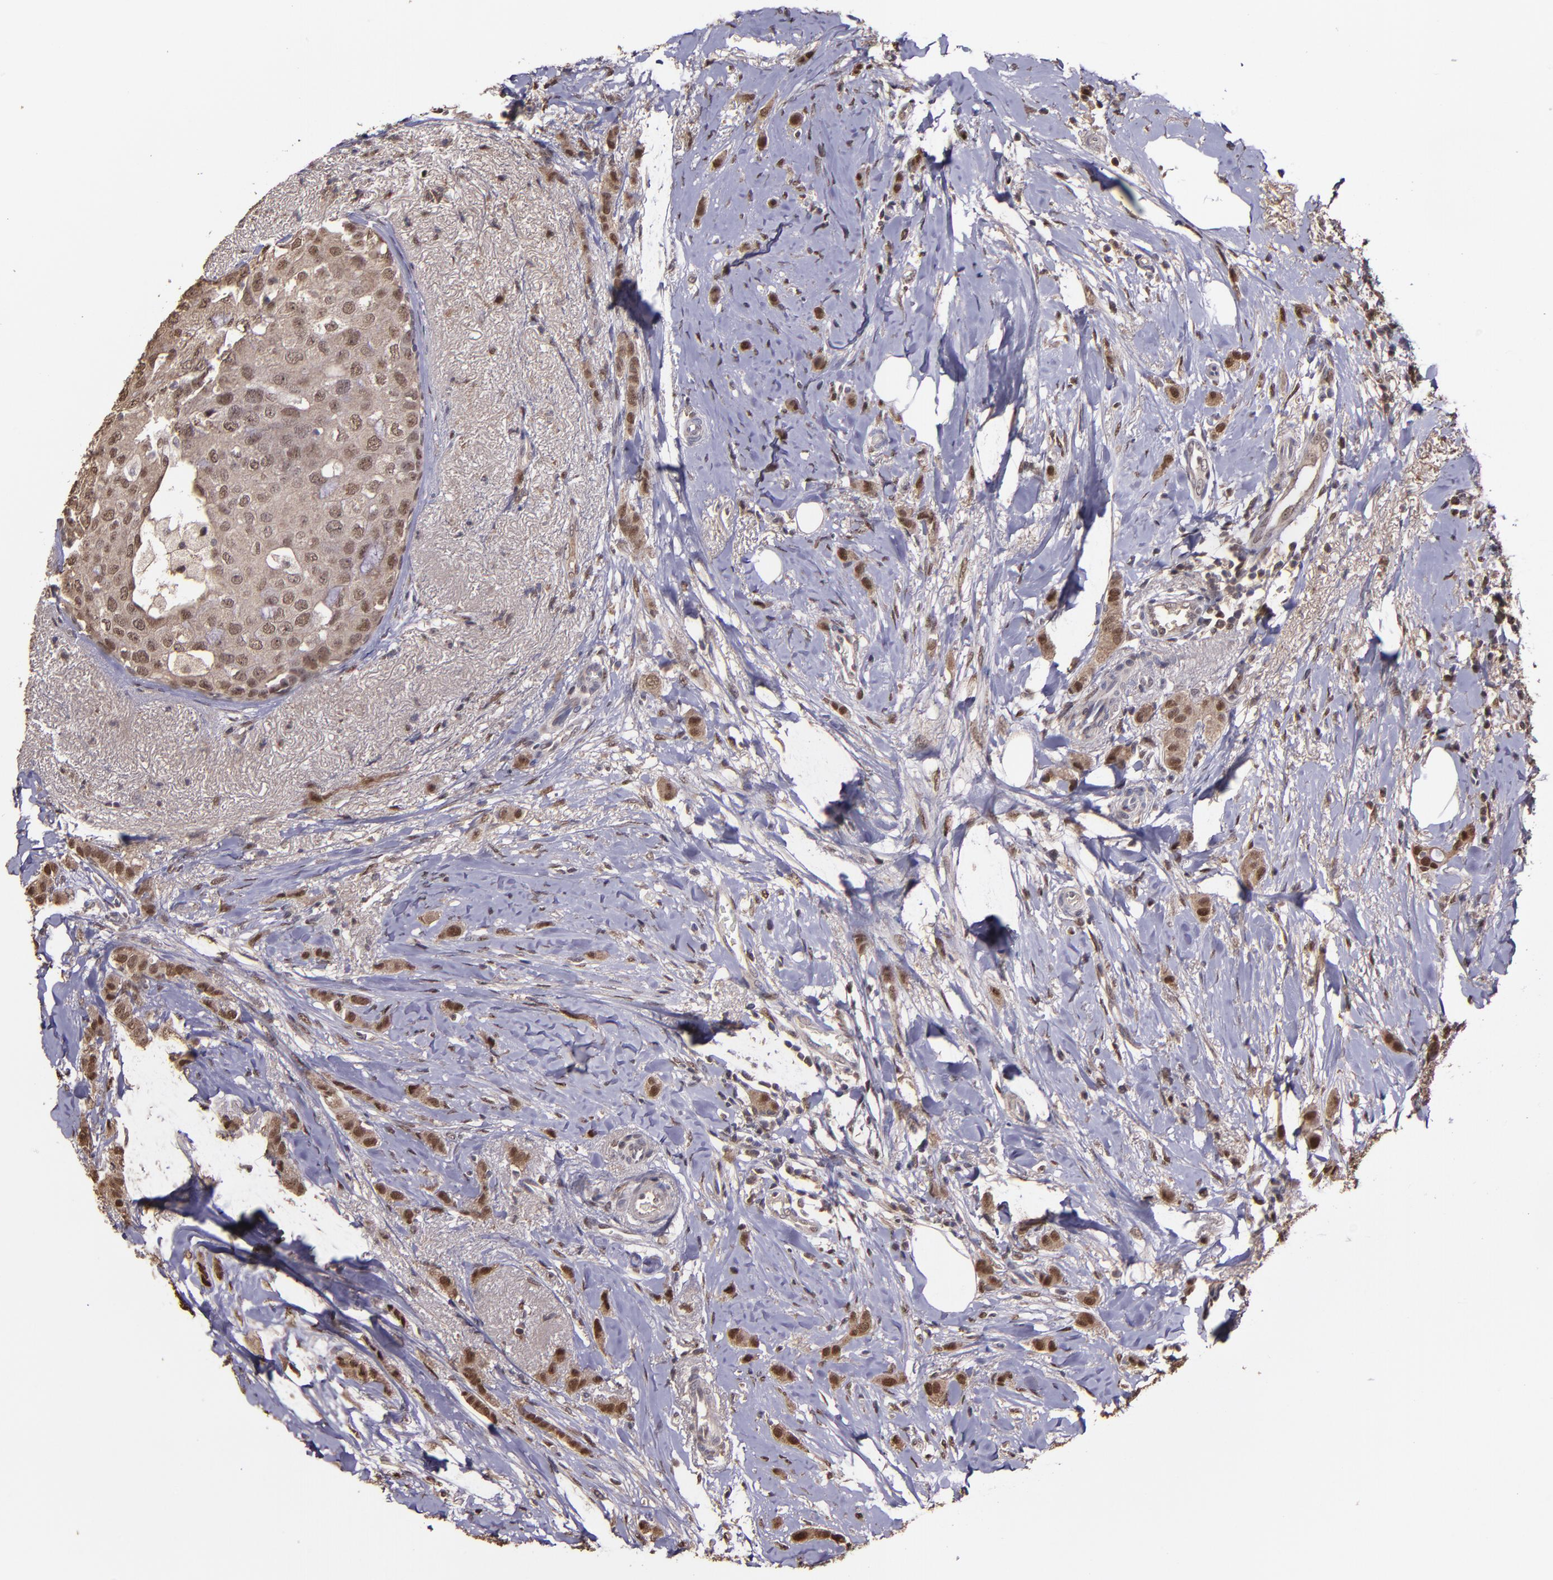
{"staining": {"intensity": "moderate", "quantity": "25%-75%", "location": "cytoplasmic/membranous,nuclear"}, "tissue": "breast cancer", "cell_type": "Tumor cells", "image_type": "cancer", "snomed": [{"axis": "morphology", "description": "Lobular carcinoma"}, {"axis": "topography", "description": "Breast"}], "caption": "There is medium levels of moderate cytoplasmic/membranous and nuclear staining in tumor cells of breast lobular carcinoma, as demonstrated by immunohistochemical staining (brown color).", "gene": "SERPINF2", "patient": {"sex": "female", "age": 55}}